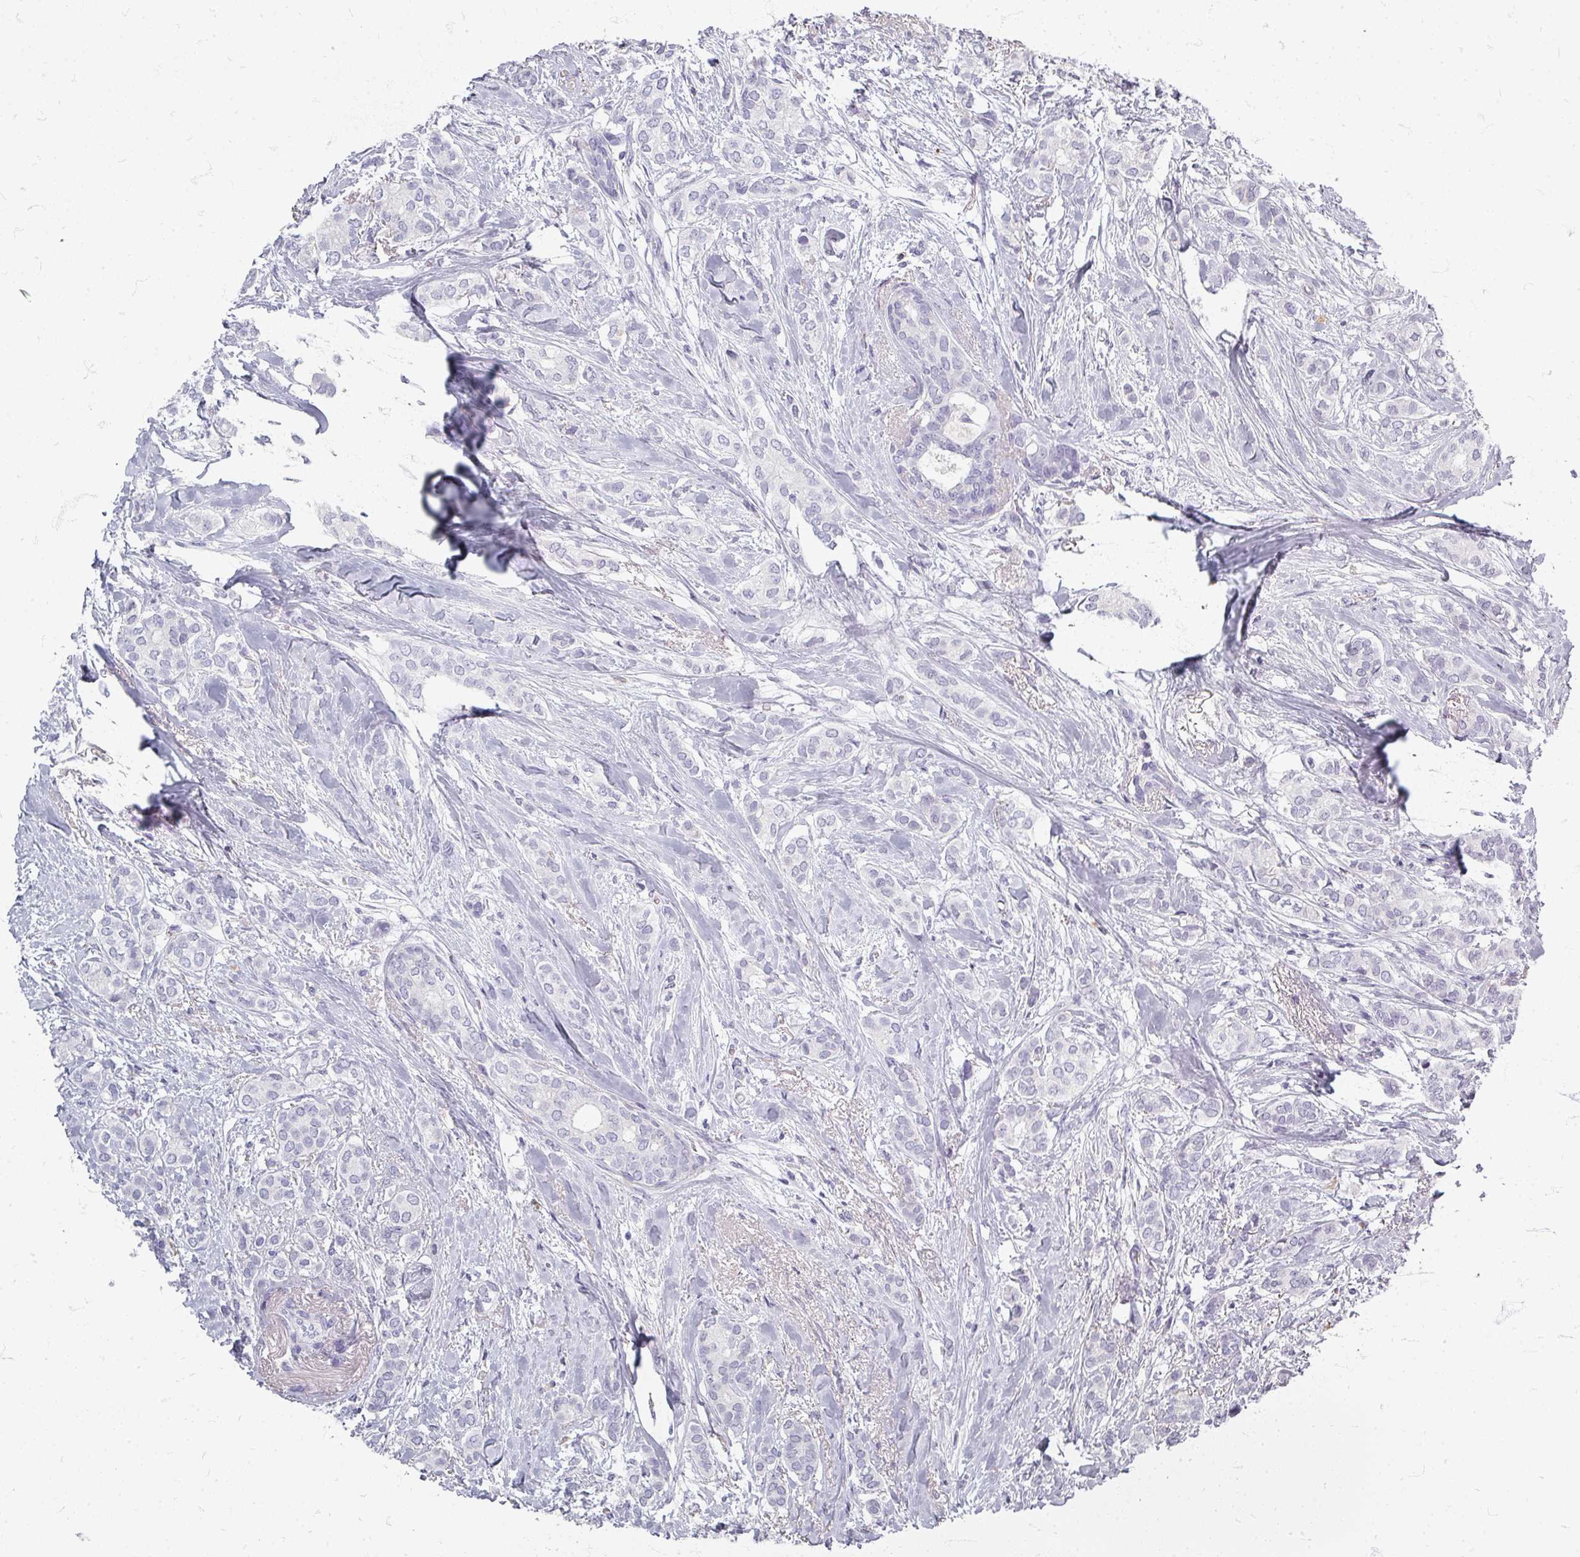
{"staining": {"intensity": "negative", "quantity": "none", "location": "none"}, "tissue": "breast cancer", "cell_type": "Tumor cells", "image_type": "cancer", "snomed": [{"axis": "morphology", "description": "Duct carcinoma"}, {"axis": "topography", "description": "Breast"}], "caption": "This is a histopathology image of immunohistochemistry staining of breast cancer, which shows no staining in tumor cells.", "gene": "ZNF878", "patient": {"sex": "female", "age": 73}}